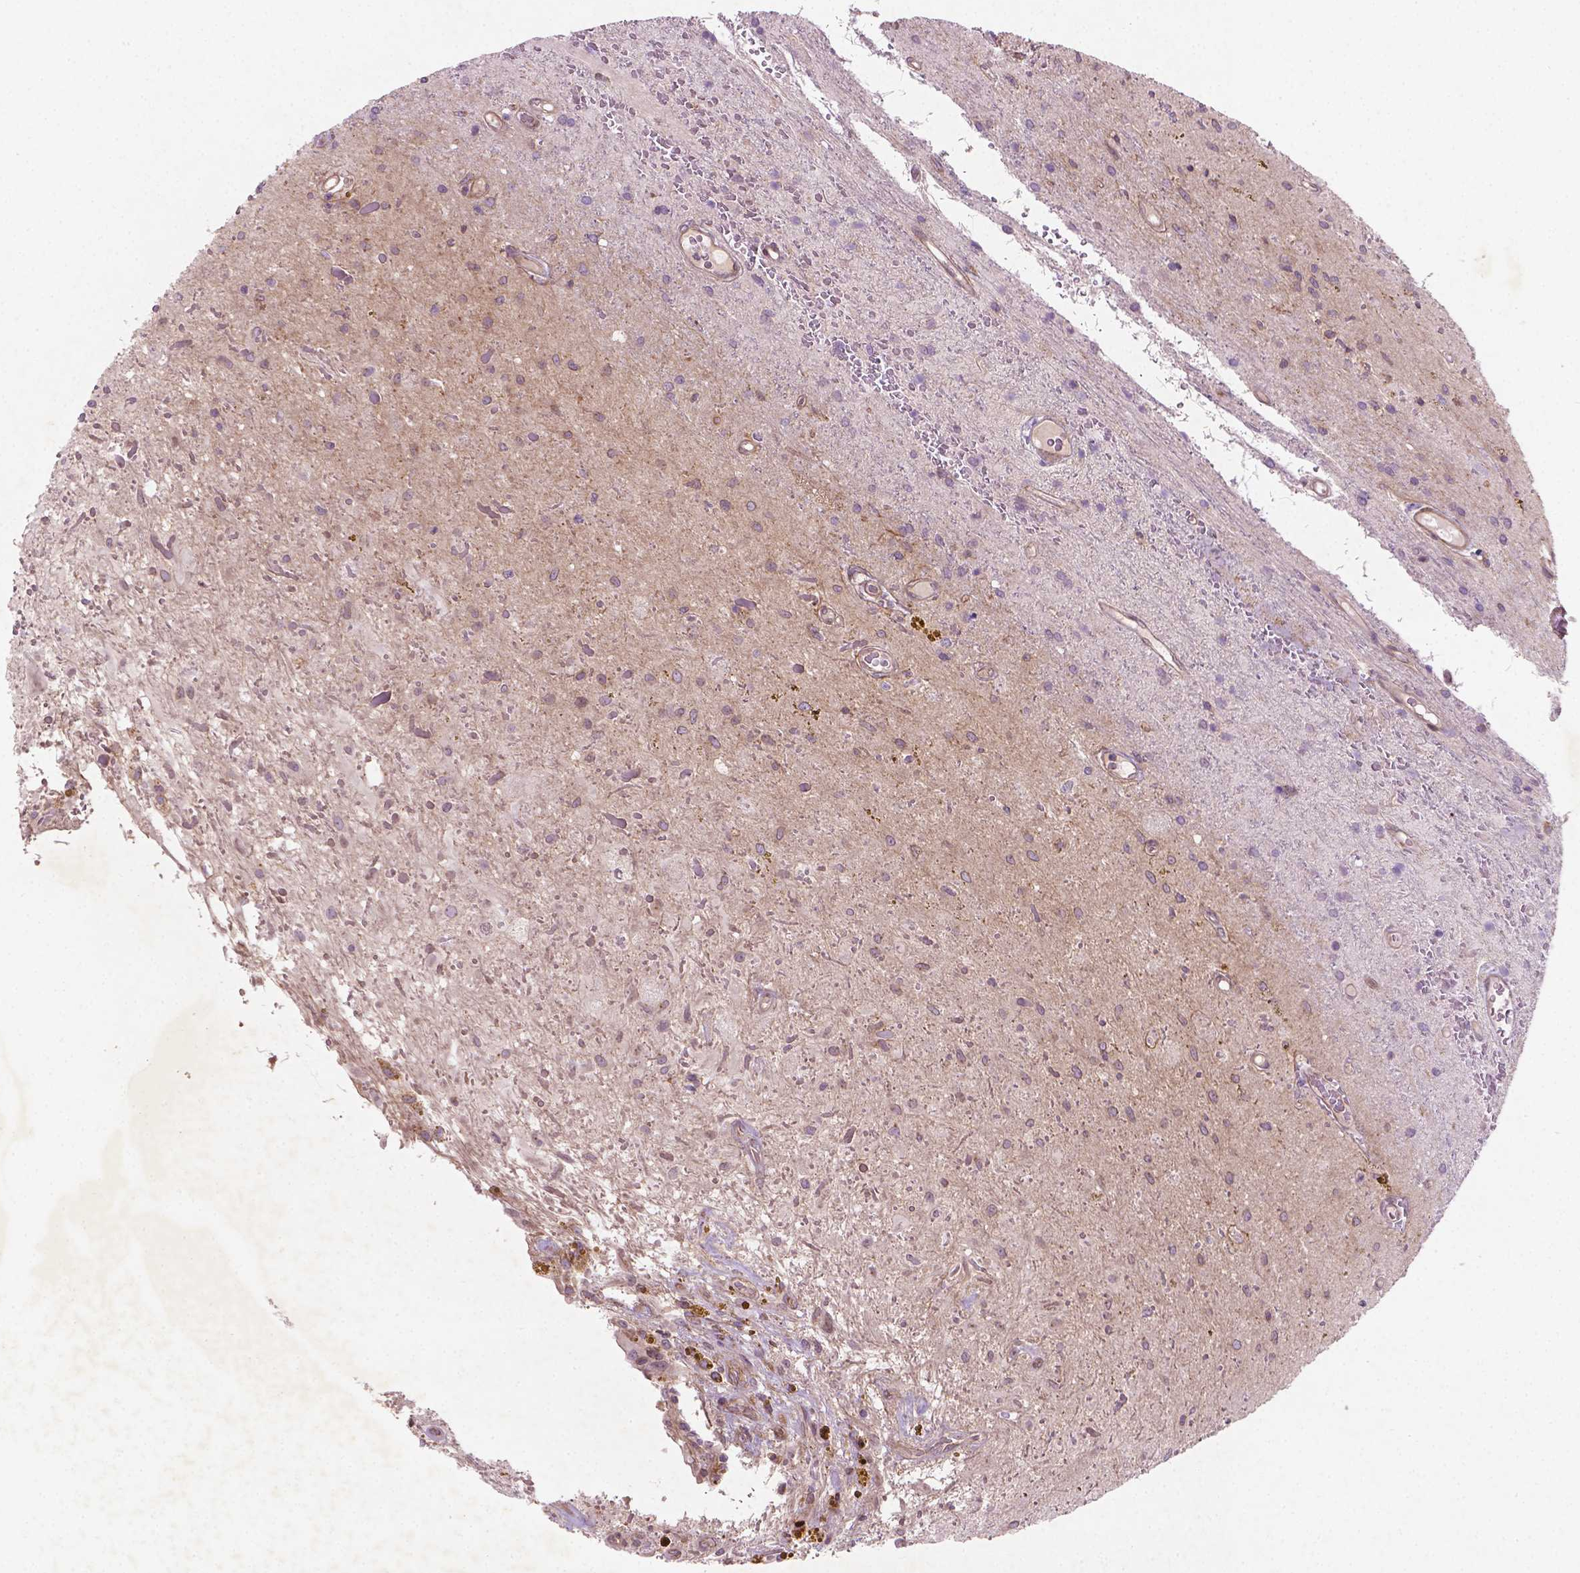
{"staining": {"intensity": "negative", "quantity": "none", "location": "none"}, "tissue": "glioma", "cell_type": "Tumor cells", "image_type": "cancer", "snomed": [{"axis": "morphology", "description": "Glioma, malignant, Low grade"}, {"axis": "topography", "description": "Cerebellum"}], "caption": "This is a photomicrograph of immunohistochemistry staining of glioma, which shows no staining in tumor cells. Brightfield microscopy of immunohistochemistry stained with DAB (brown) and hematoxylin (blue), captured at high magnification.", "gene": "TCHP", "patient": {"sex": "female", "age": 14}}